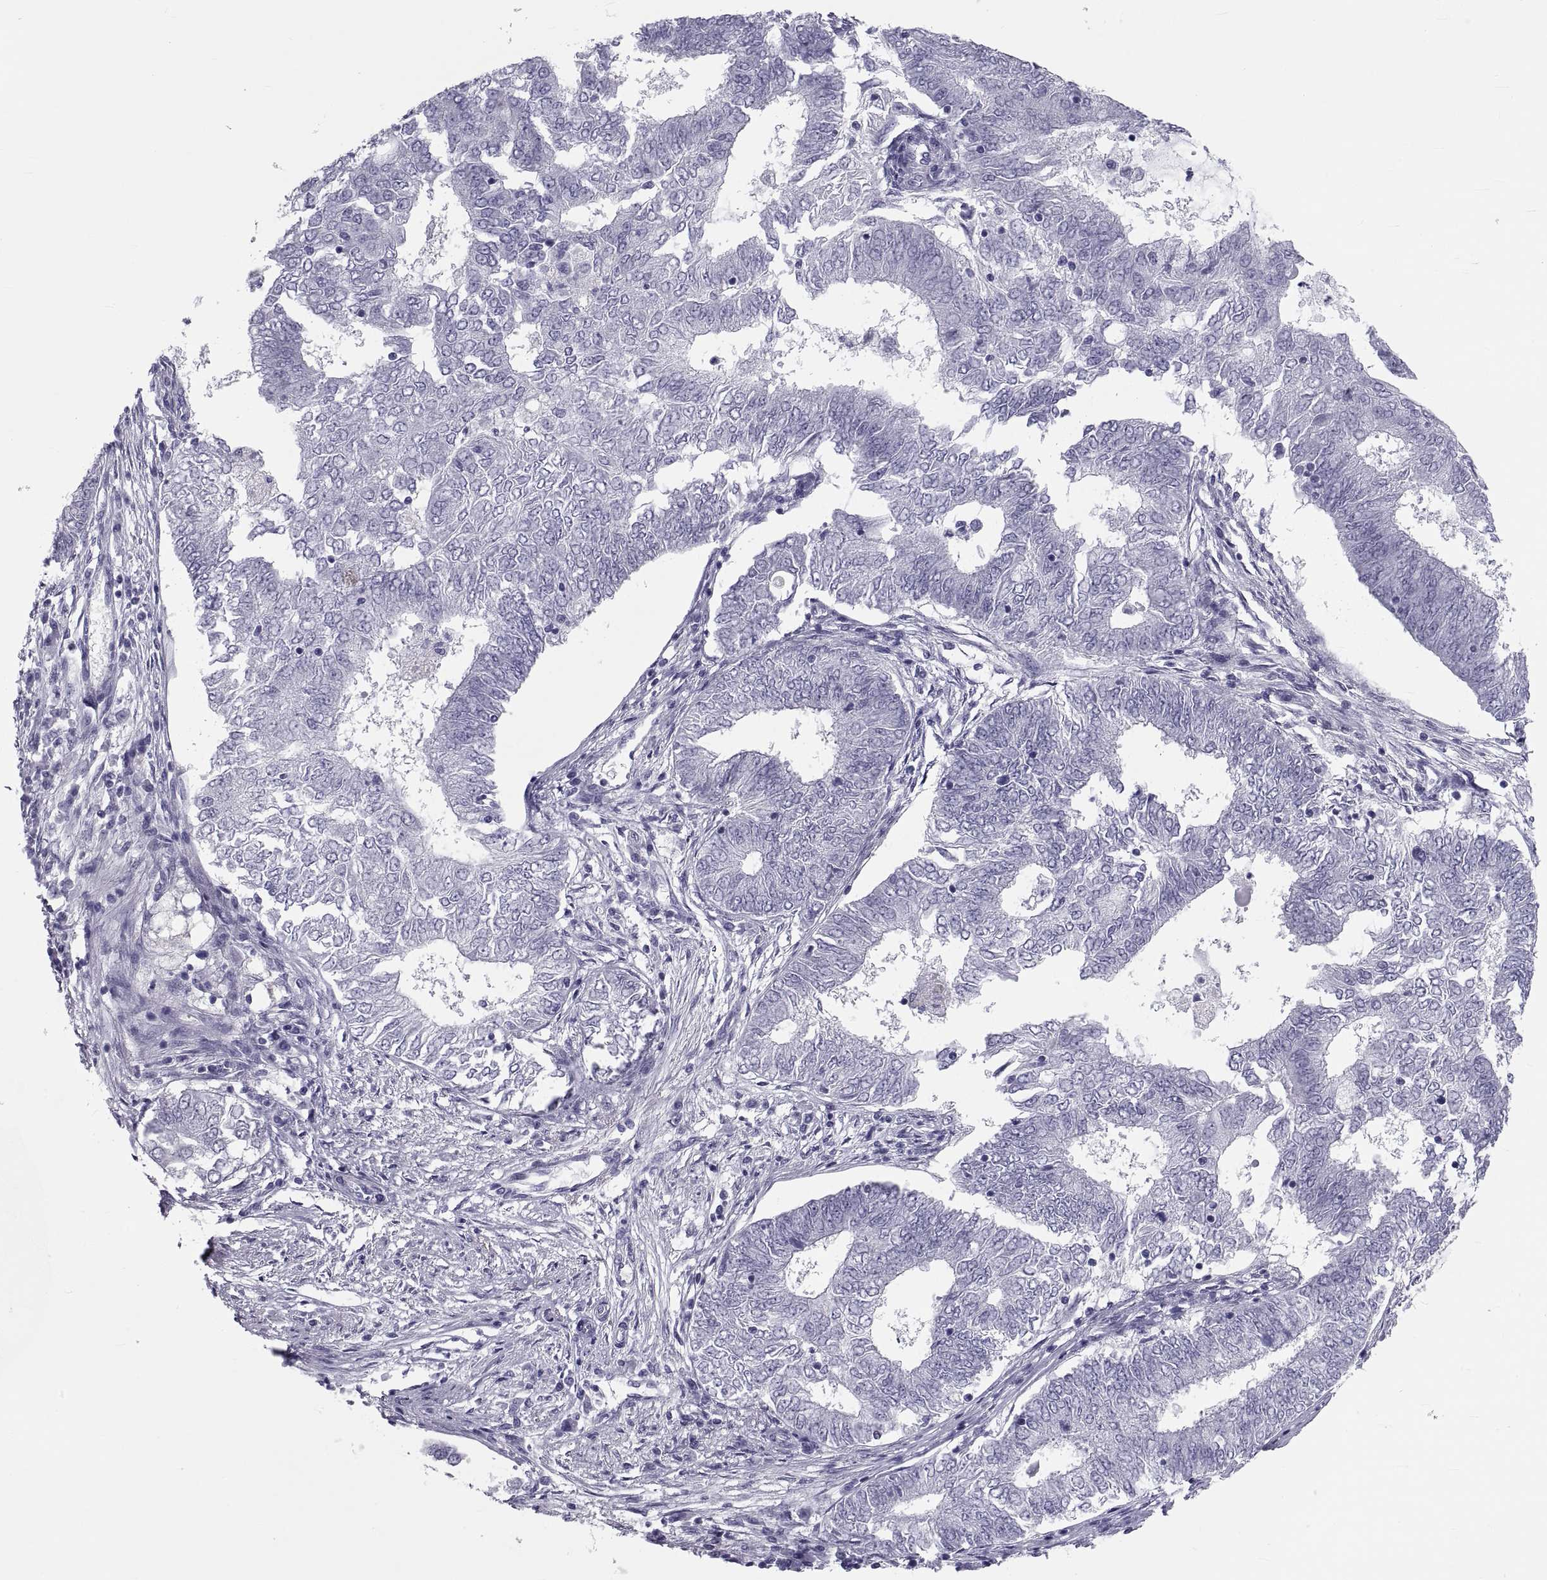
{"staining": {"intensity": "negative", "quantity": "none", "location": "none"}, "tissue": "endometrial cancer", "cell_type": "Tumor cells", "image_type": "cancer", "snomed": [{"axis": "morphology", "description": "Adenocarcinoma, NOS"}, {"axis": "topography", "description": "Endometrium"}], "caption": "Tumor cells are negative for protein expression in human endometrial adenocarcinoma. (Stains: DAB (3,3'-diaminobenzidine) IHC with hematoxylin counter stain, Microscopy: brightfield microscopy at high magnification).", "gene": "DEFB129", "patient": {"sex": "female", "age": 62}}